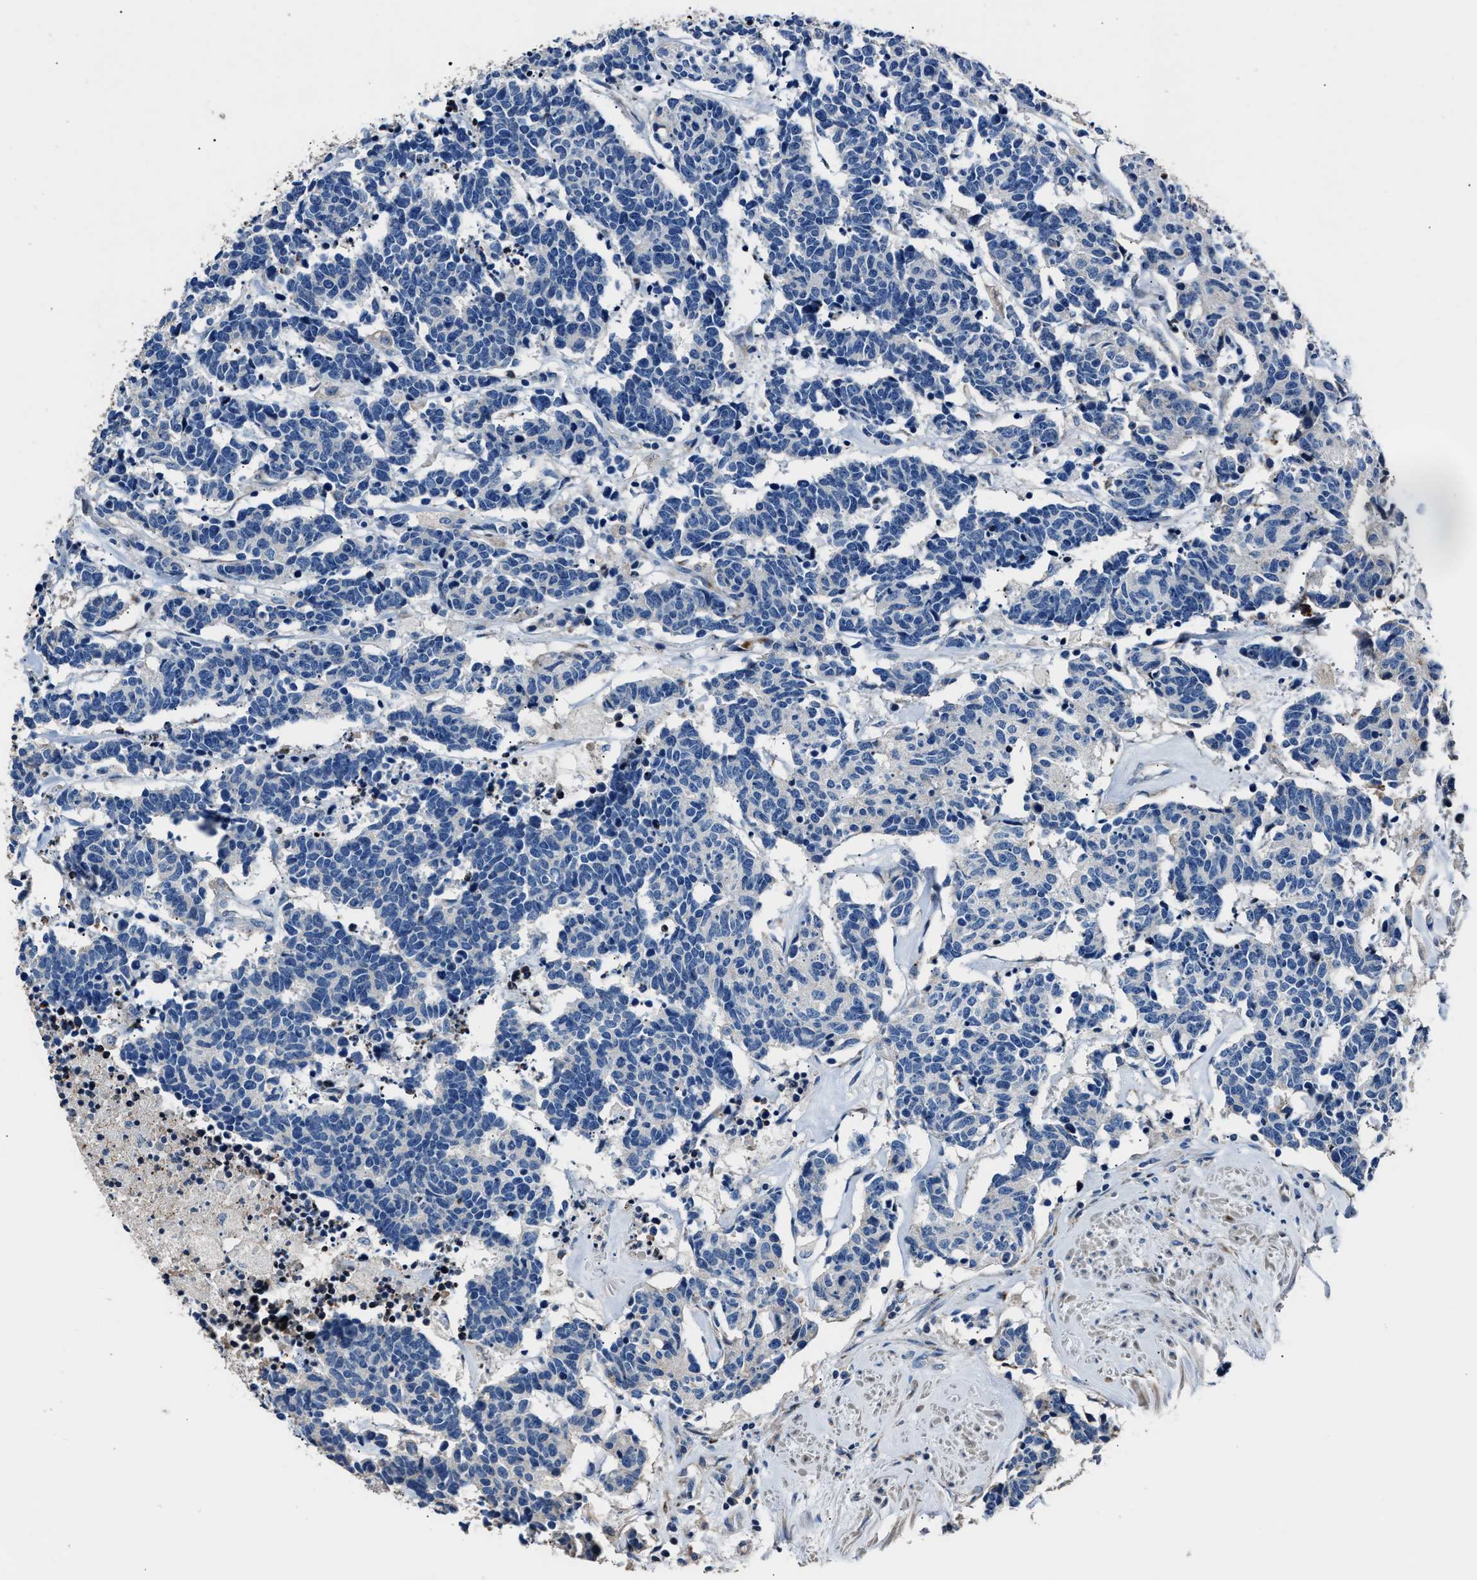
{"staining": {"intensity": "negative", "quantity": "none", "location": "none"}, "tissue": "carcinoid", "cell_type": "Tumor cells", "image_type": "cancer", "snomed": [{"axis": "morphology", "description": "Carcinoma, NOS"}, {"axis": "morphology", "description": "Carcinoid, malignant, NOS"}, {"axis": "topography", "description": "Urinary bladder"}], "caption": "Carcinoid was stained to show a protein in brown. There is no significant positivity in tumor cells. (Brightfield microscopy of DAB (3,3'-diaminobenzidine) immunohistochemistry at high magnification).", "gene": "DNAJC24", "patient": {"sex": "male", "age": 57}}